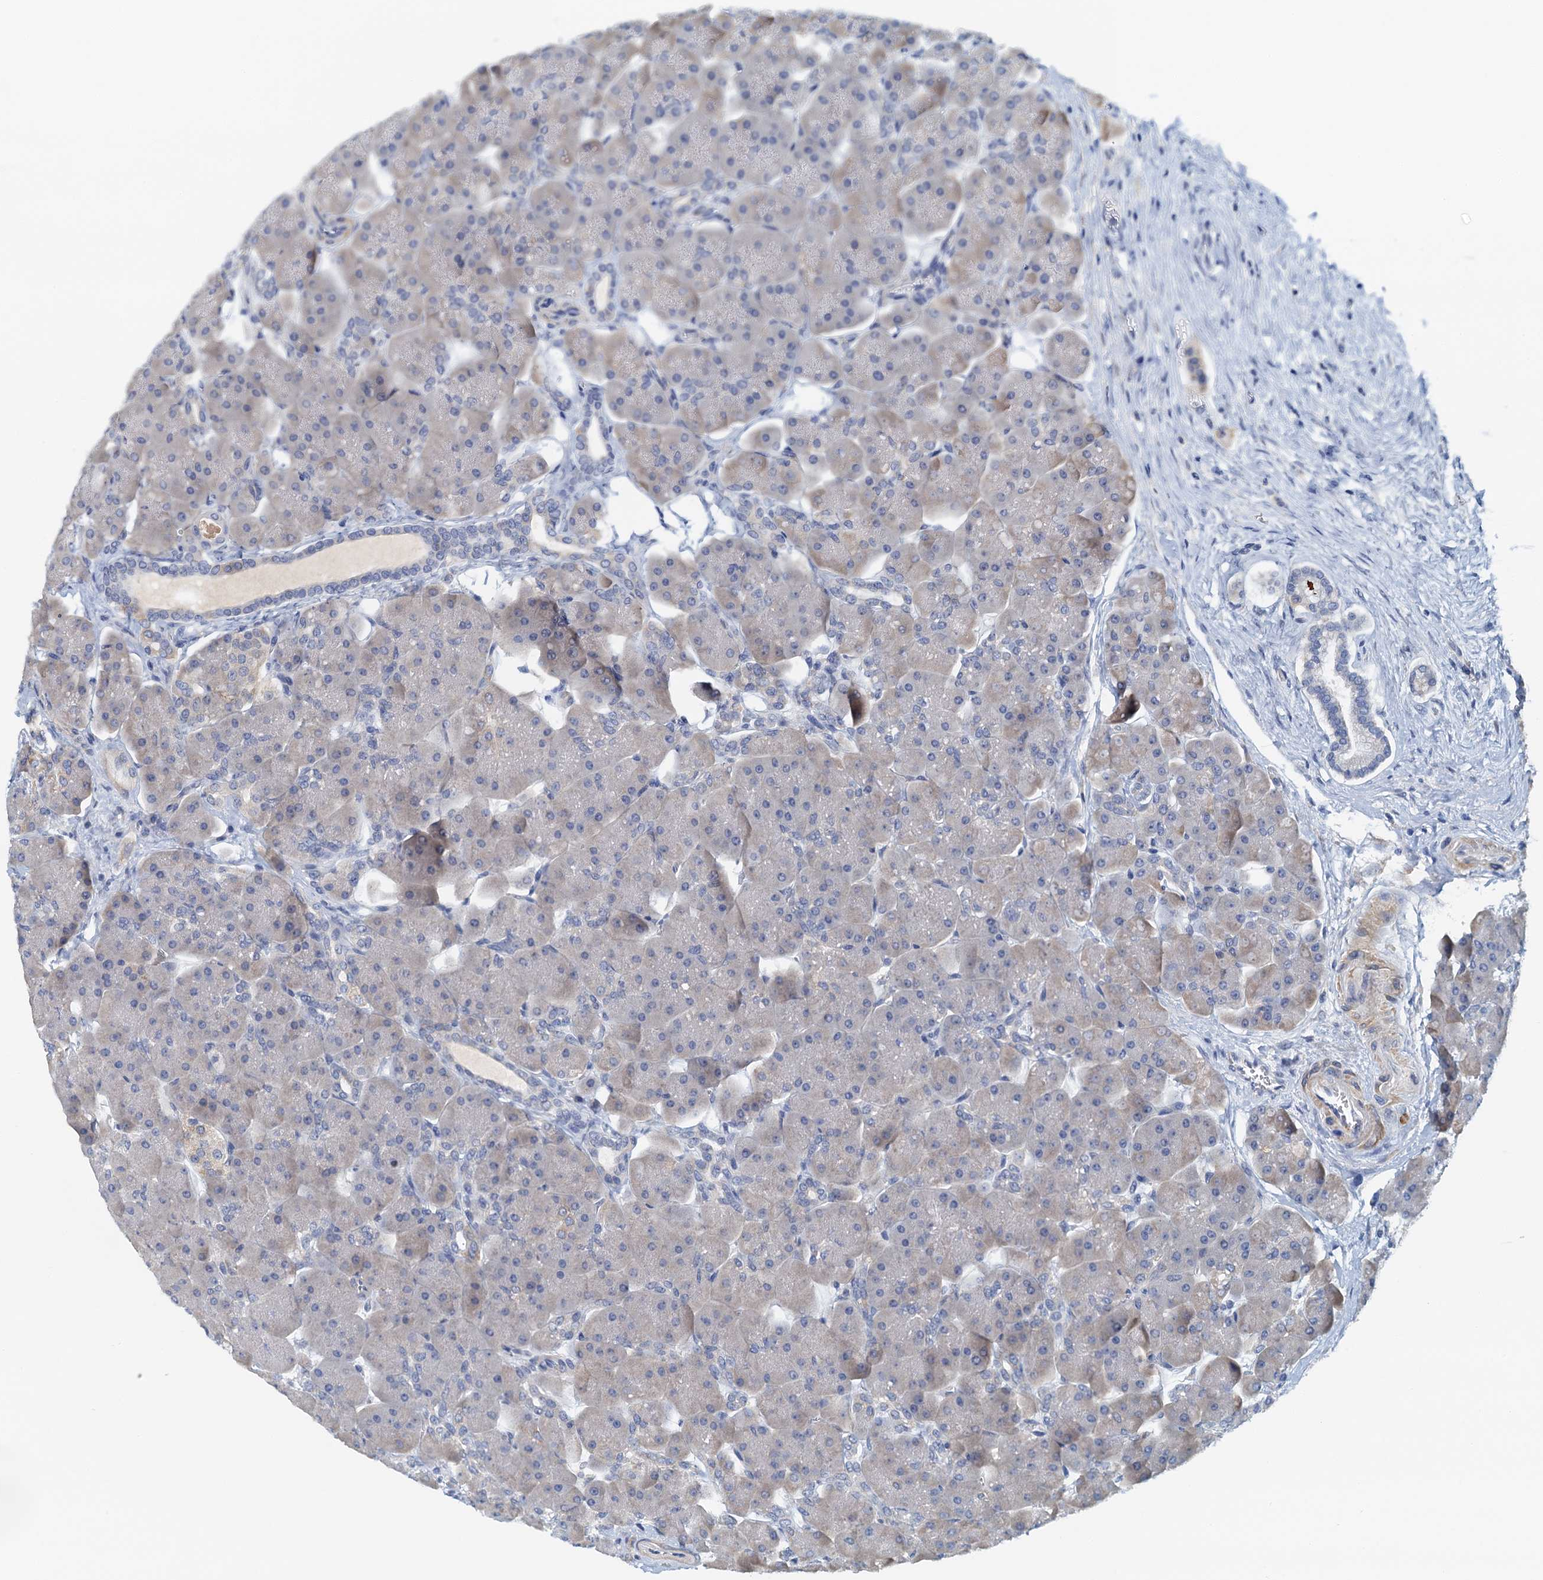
{"staining": {"intensity": "negative", "quantity": "none", "location": "none"}, "tissue": "pancreas", "cell_type": "Exocrine glandular cells", "image_type": "normal", "snomed": [{"axis": "morphology", "description": "Normal tissue, NOS"}, {"axis": "topography", "description": "Pancreas"}], "caption": "Immunohistochemistry (IHC) image of unremarkable human pancreas stained for a protein (brown), which demonstrates no staining in exocrine glandular cells.", "gene": "DTD1", "patient": {"sex": "male", "age": 66}}